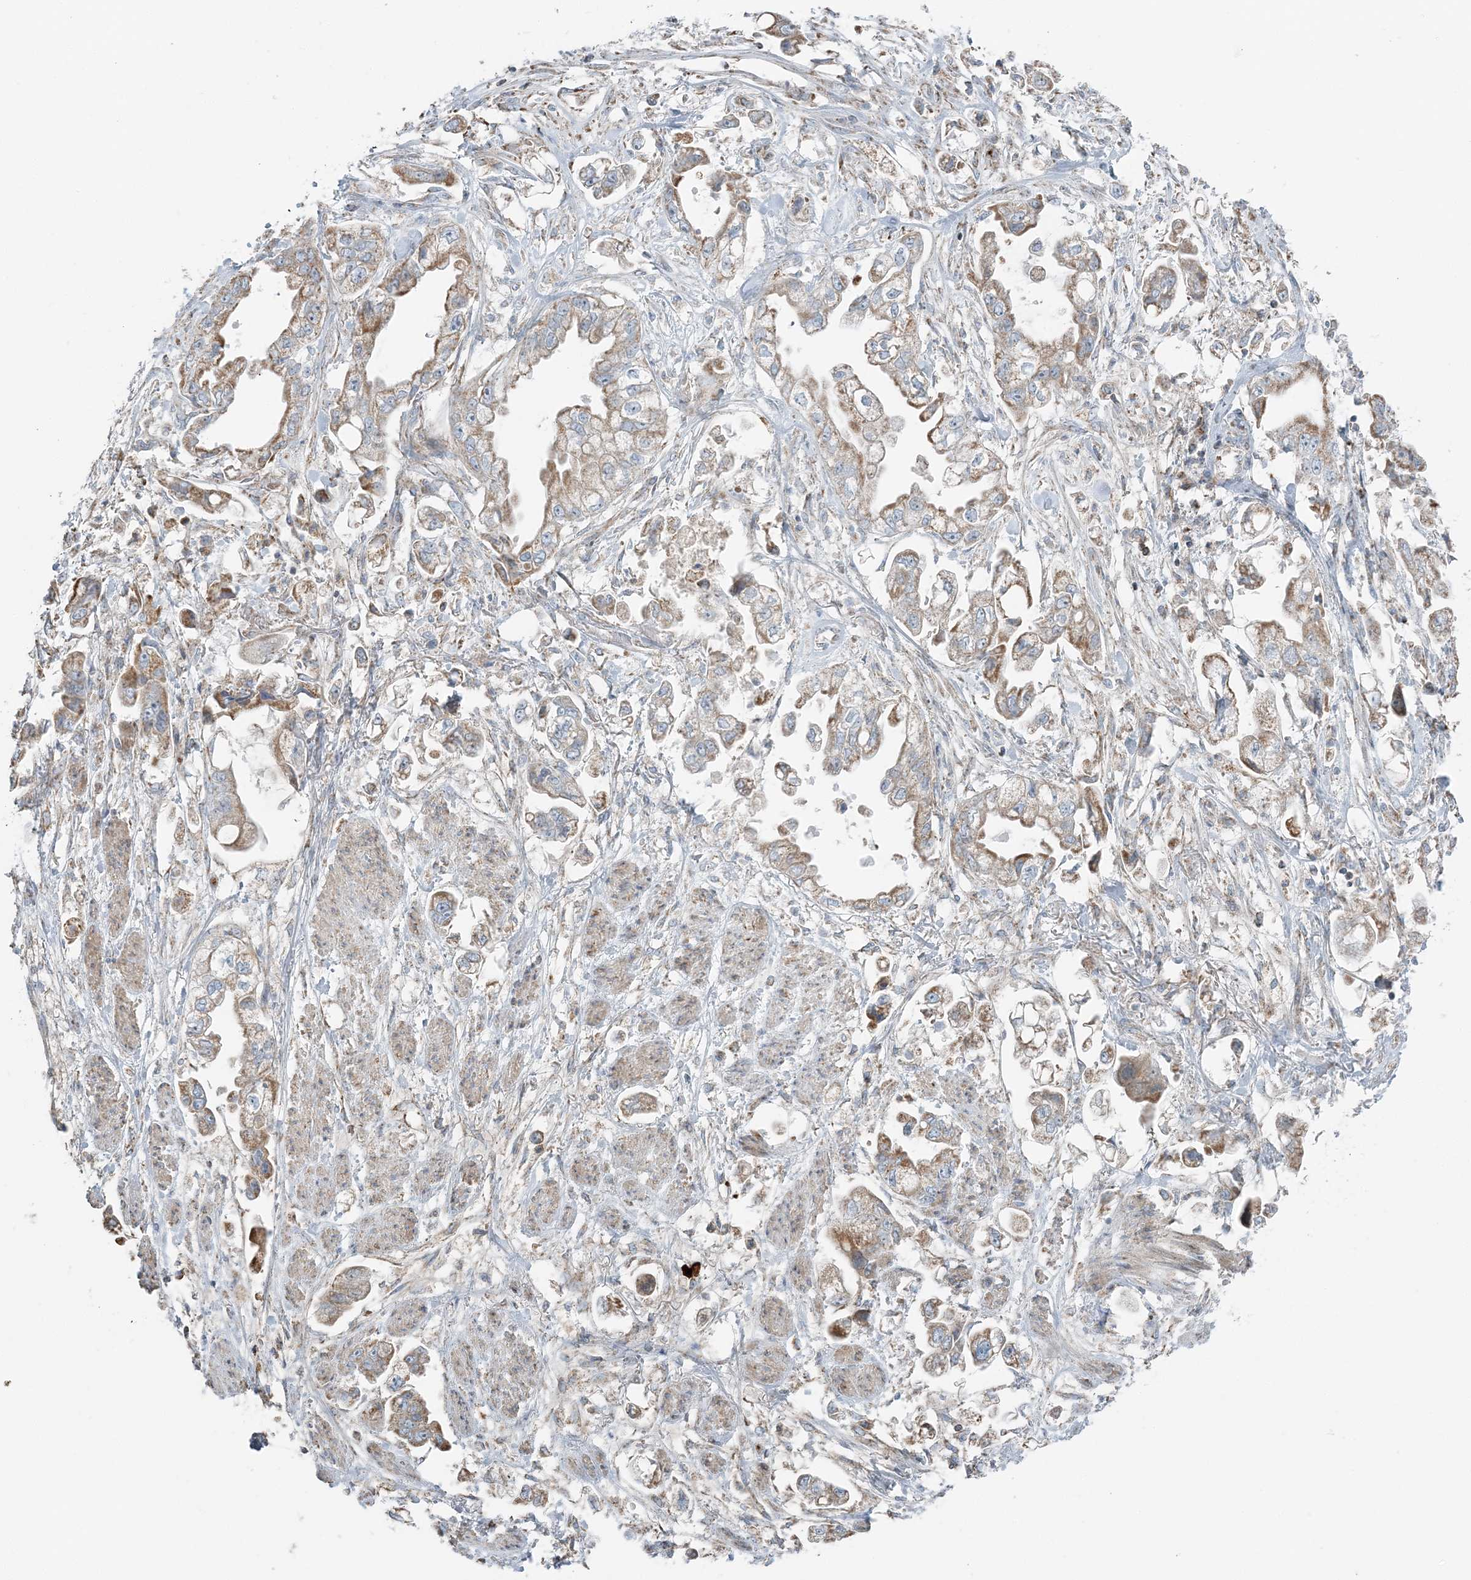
{"staining": {"intensity": "weak", "quantity": ">75%", "location": "cytoplasmic/membranous"}, "tissue": "stomach cancer", "cell_type": "Tumor cells", "image_type": "cancer", "snomed": [{"axis": "morphology", "description": "Adenocarcinoma, NOS"}, {"axis": "topography", "description": "Stomach"}], "caption": "There is low levels of weak cytoplasmic/membranous staining in tumor cells of stomach cancer, as demonstrated by immunohistochemical staining (brown color).", "gene": "SLC22A16", "patient": {"sex": "male", "age": 62}}